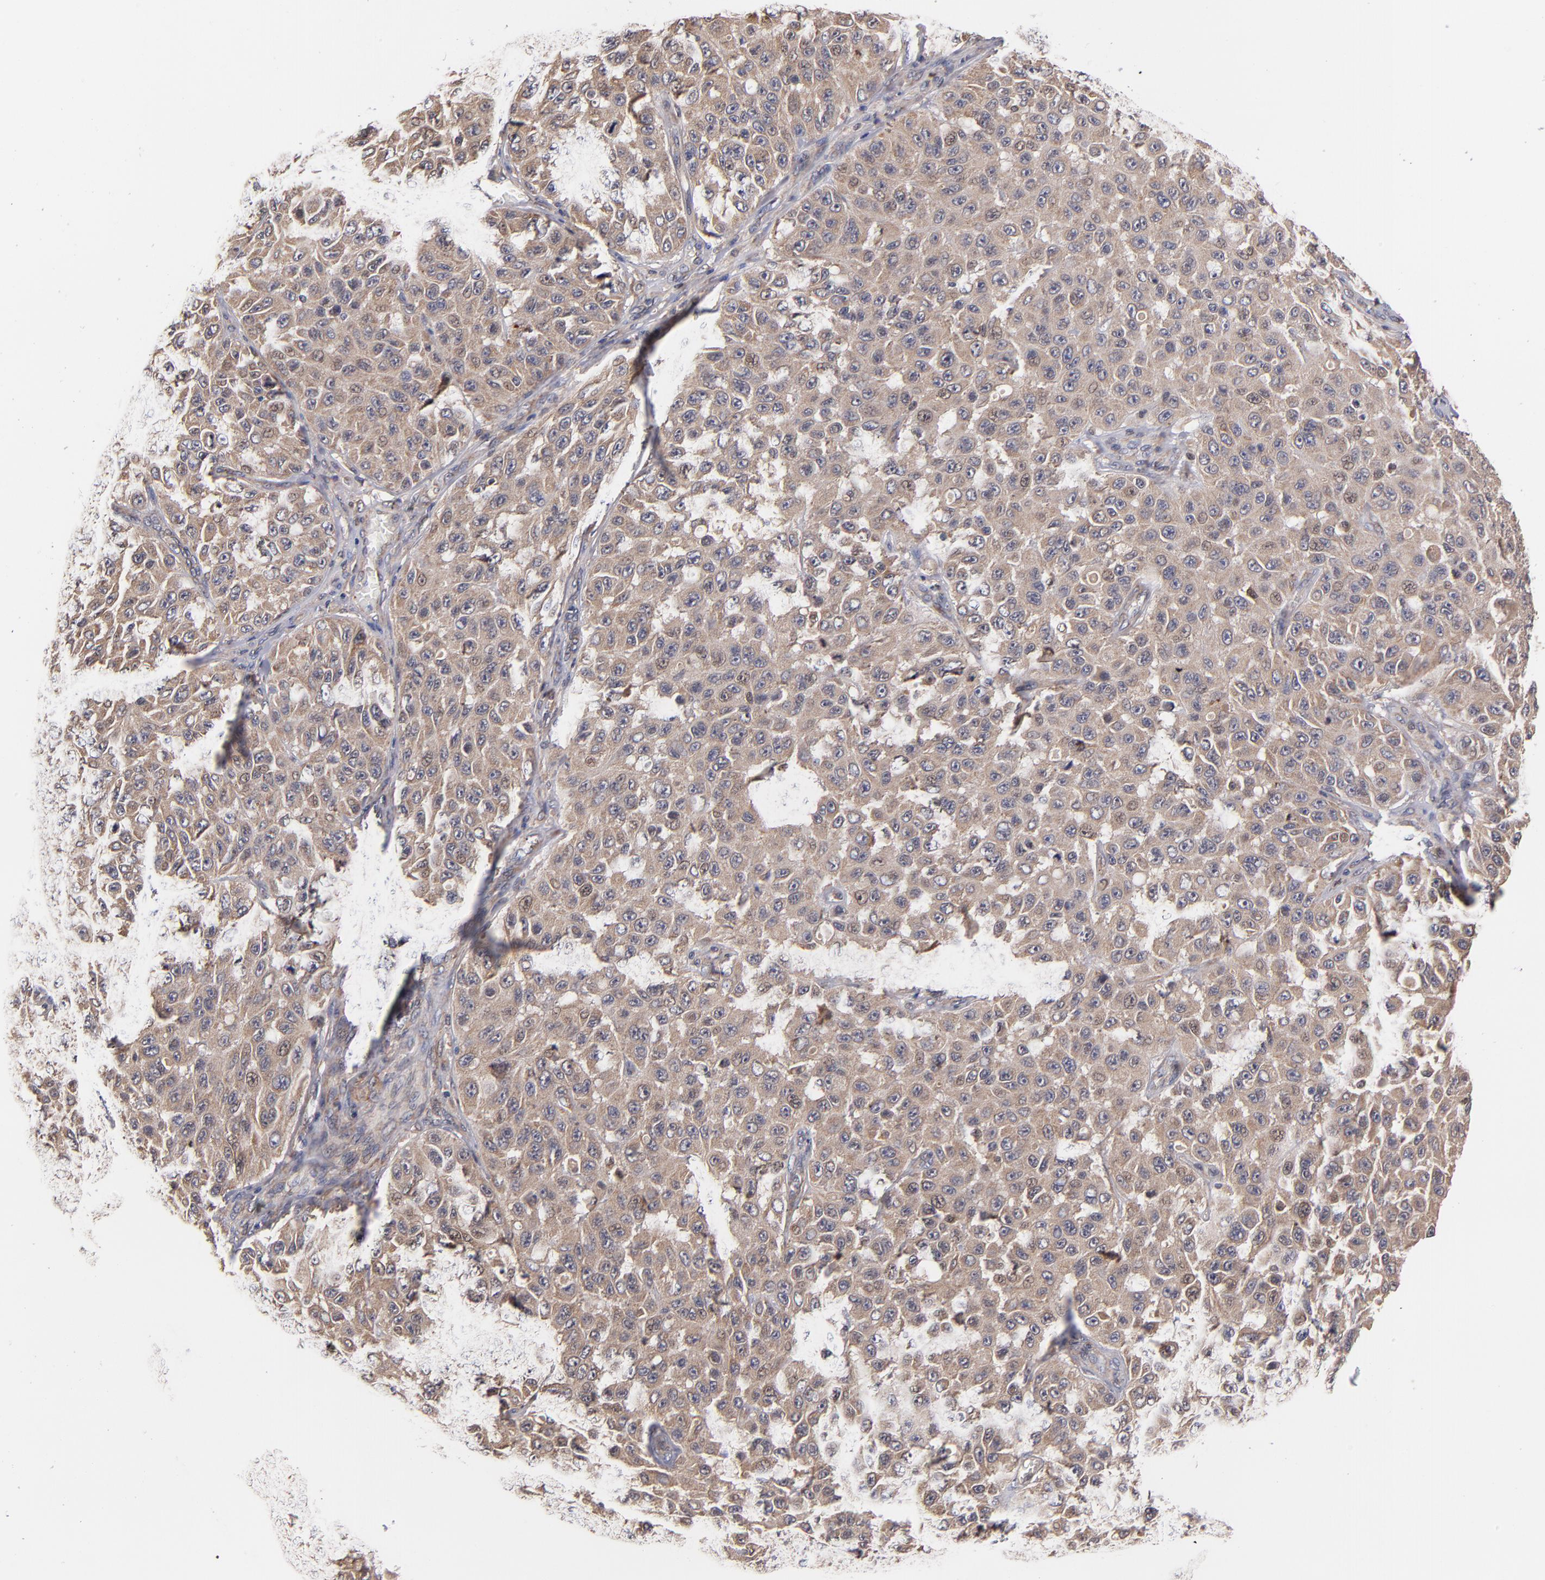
{"staining": {"intensity": "moderate", "quantity": ">75%", "location": "cytoplasmic/membranous"}, "tissue": "melanoma", "cell_type": "Tumor cells", "image_type": "cancer", "snomed": [{"axis": "morphology", "description": "Malignant melanoma, NOS"}, {"axis": "topography", "description": "Skin"}], "caption": "IHC image of neoplastic tissue: malignant melanoma stained using immunohistochemistry reveals medium levels of moderate protein expression localized specifically in the cytoplasmic/membranous of tumor cells, appearing as a cytoplasmic/membranous brown color.", "gene": "GMFG", "patient": {"sex": "male", "age": 30}}